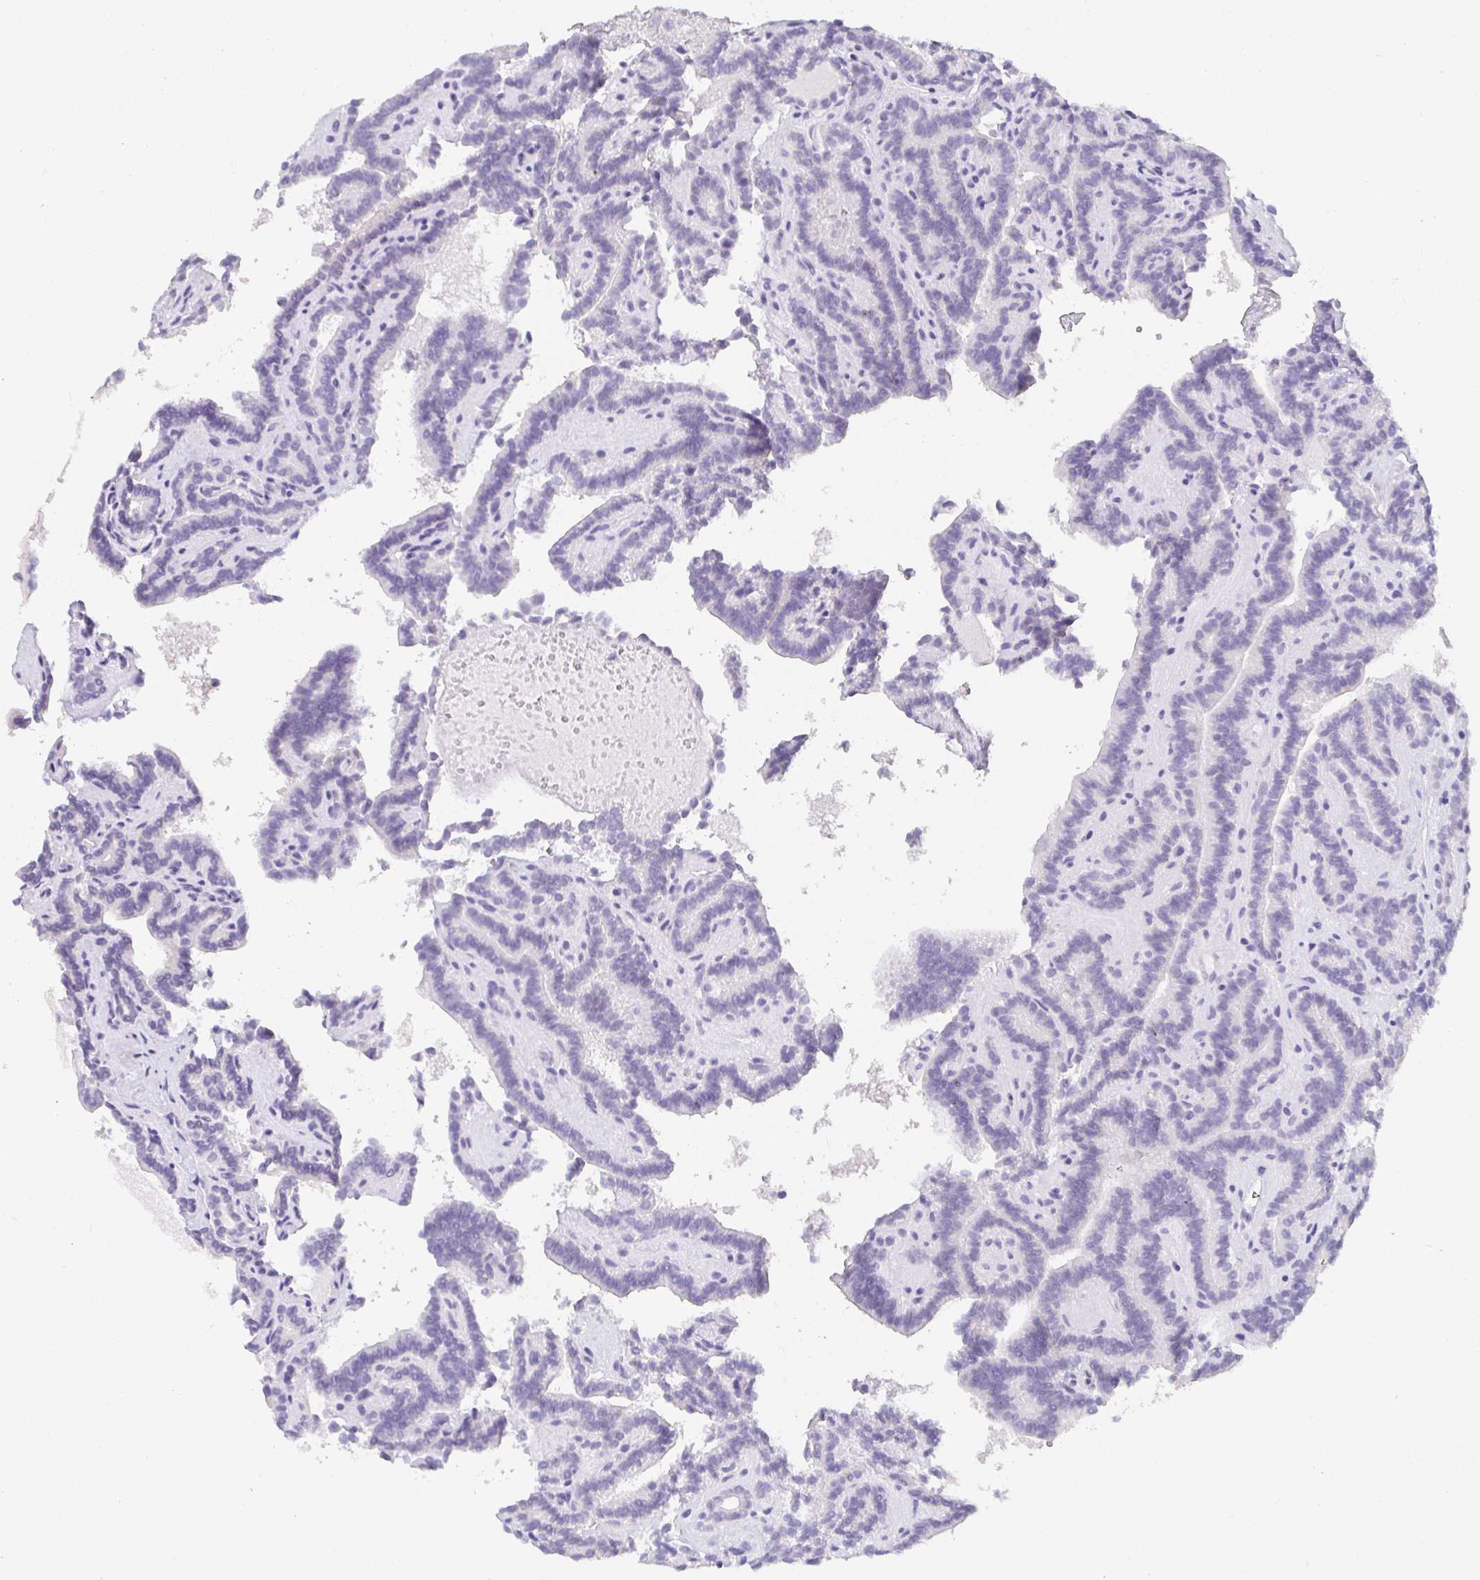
{"staining": {"intensity": "negative", "quantity": "none", "location": "none"}, "tissue": "thyroid cancer", "cell_type": "Tumor cells", "image_type": "cancer", "snomed": [{"axis": "morphology", "description": "Papillary adenocarcinoma, NOS"}, {"axis": "topography", "description": "Thyroid gland"}], "caption": "This is an IHC micrograph of thyroid cancer. There is no staining in tumor cells.", "gene": "SATB1", "patient": {"sex": "female", "age": 21}}